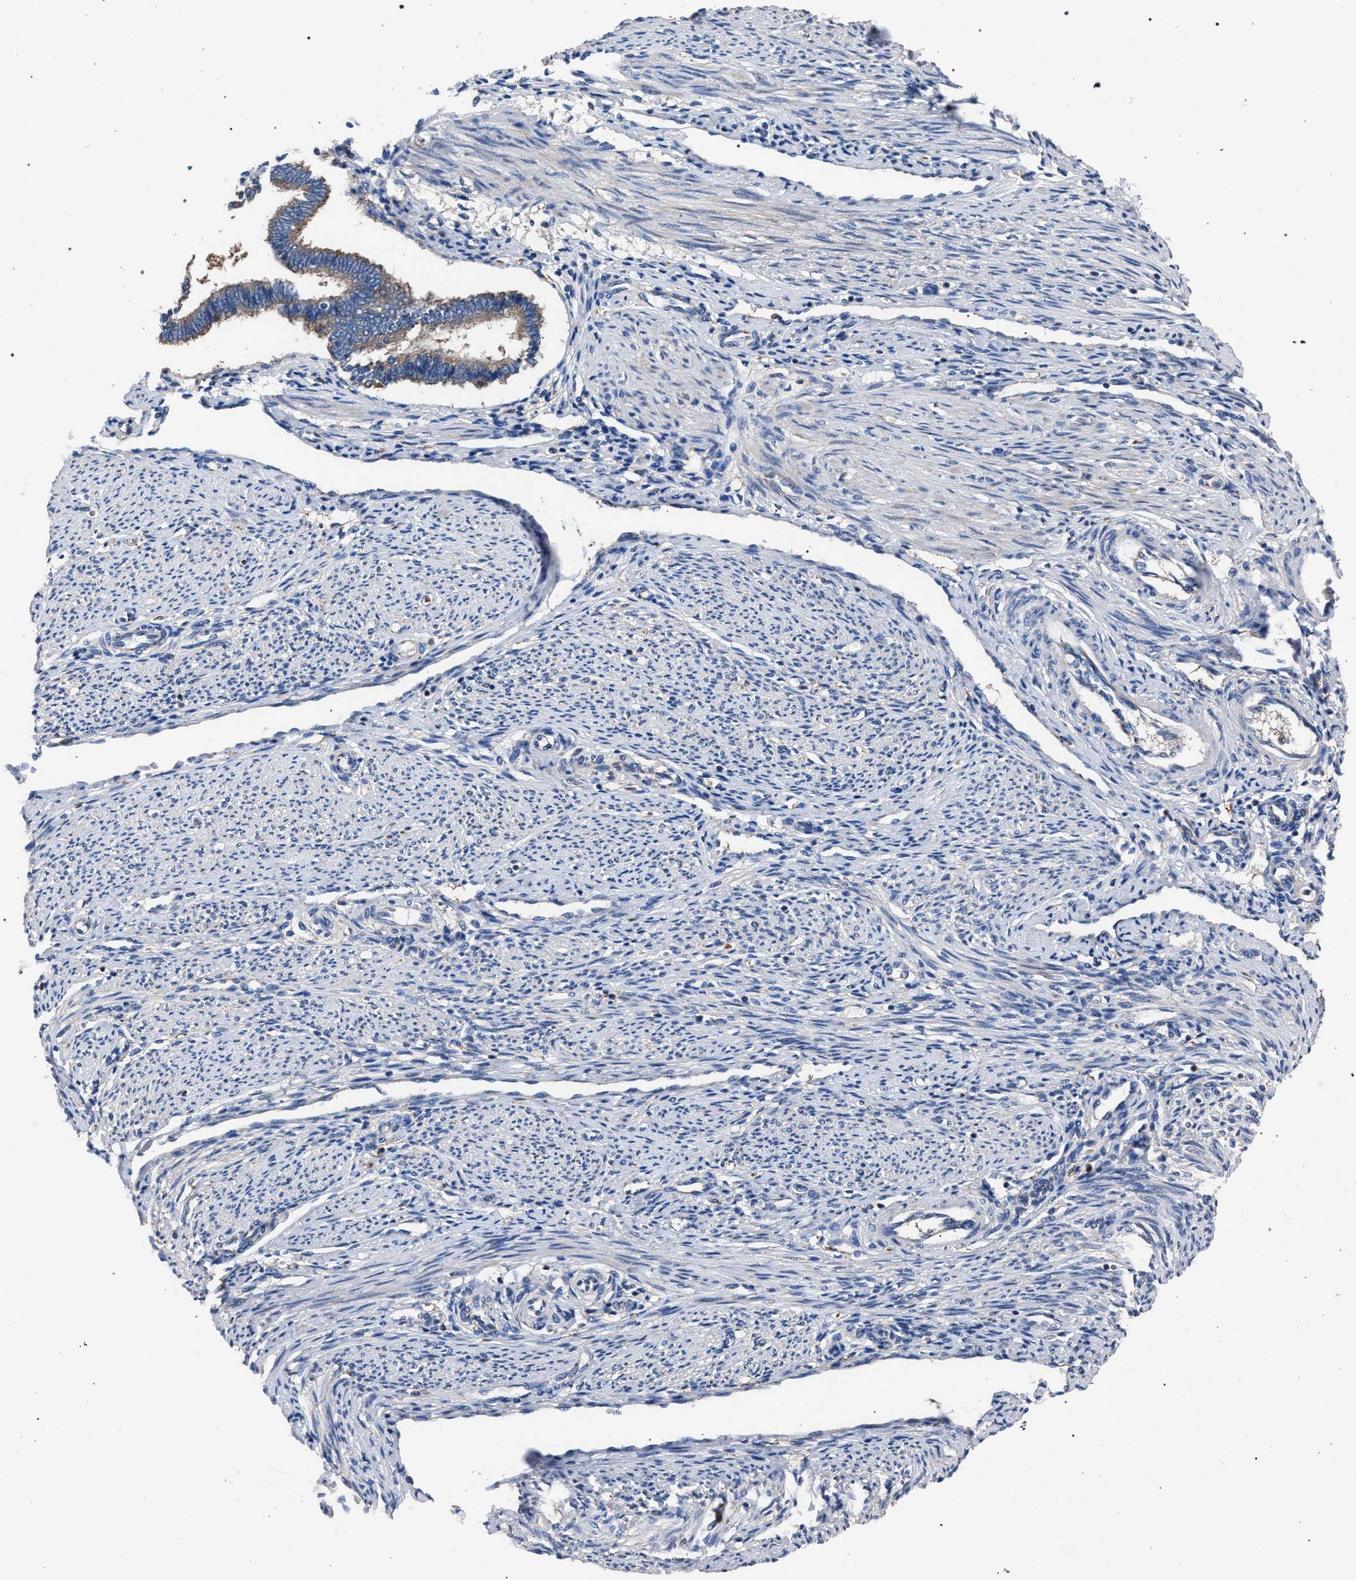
{"staining": {"intensity": "negative", "quantity": "none", "location": "none"}, "tissue": "endometrium", "cell_type": "Cells in endometrial stroma", "image_type": "normal", "snomed": [{"axis": "morphology", "description": "Normal tissue, NOS"}, {"axis": "topography", "description": "Endometrium"}], "caption": "Immunohistochemistry (IHC) photomicrograph of normal endometrium: endometrium stained with DAB (3,3'-diaminobenzidine) exhibits no significant protein staining in cells in endometrial stroma.", "gene": "ATP6V0A1", "patient": {"sex": "female", "age": 42}}